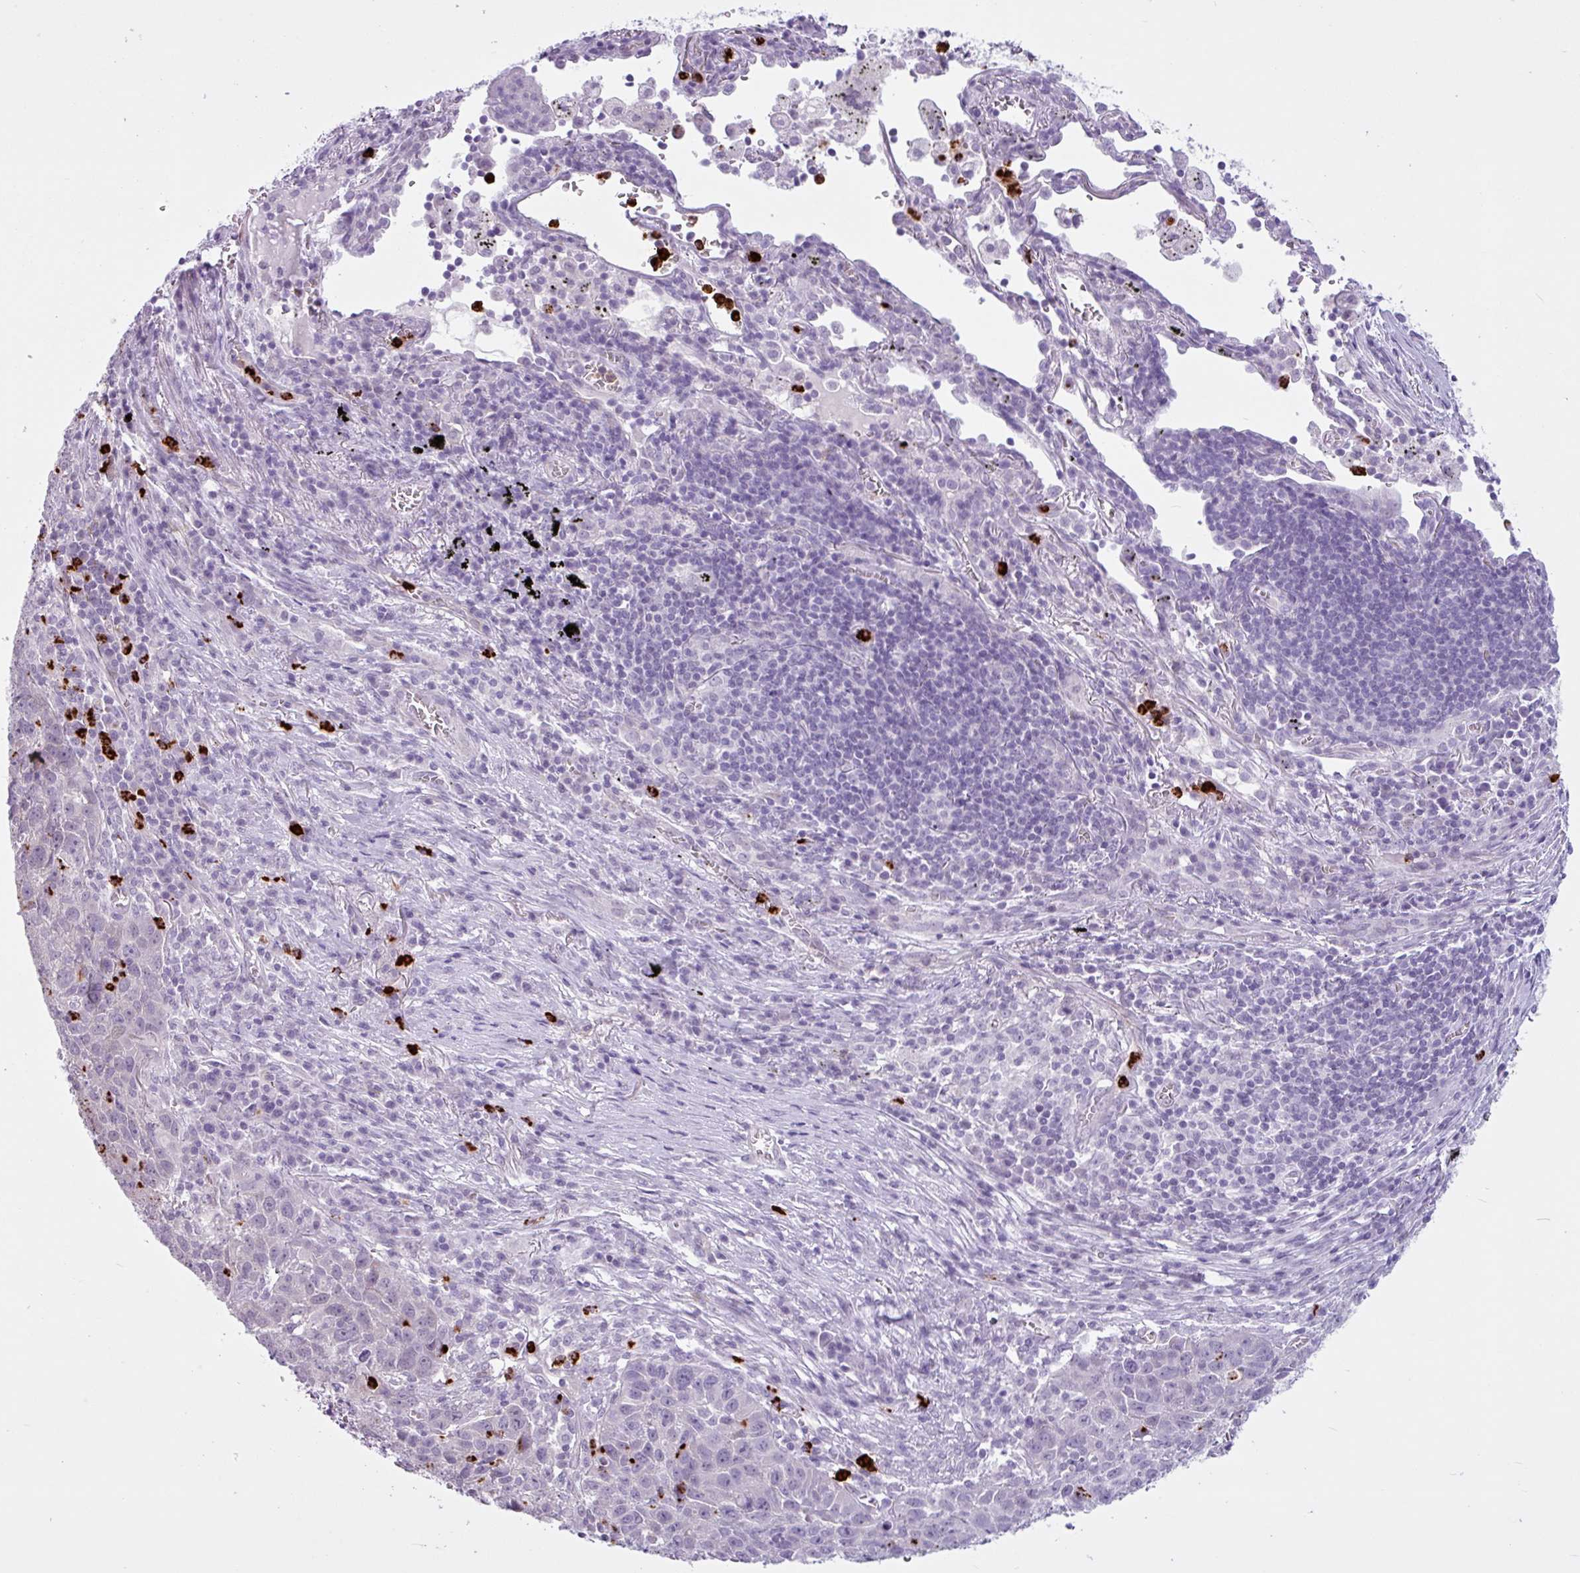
{"staining": {"intensity": "negative", "quantity": "none", "location": "none"}, "tissue": "lung cancer", "cell_type": "Tumor cells", "image_type": "cancer", "snomed": [{"axis": "morphology", "description": "Squamous cell carcinoma, NOS"}, {"axis": "topography", "description": "Lung"}], "caption": "Photomicrograph shows no significant protein expression in tumor cells of squamous cell carcinoma (lung). (Brightfield microscopy of DAB (3,3'-diaminobenzidine) immunohistochemistry (IHC) at high magnification).", "gene": "TMEM178A", "patient": {"sex": "male", "age": 76}}